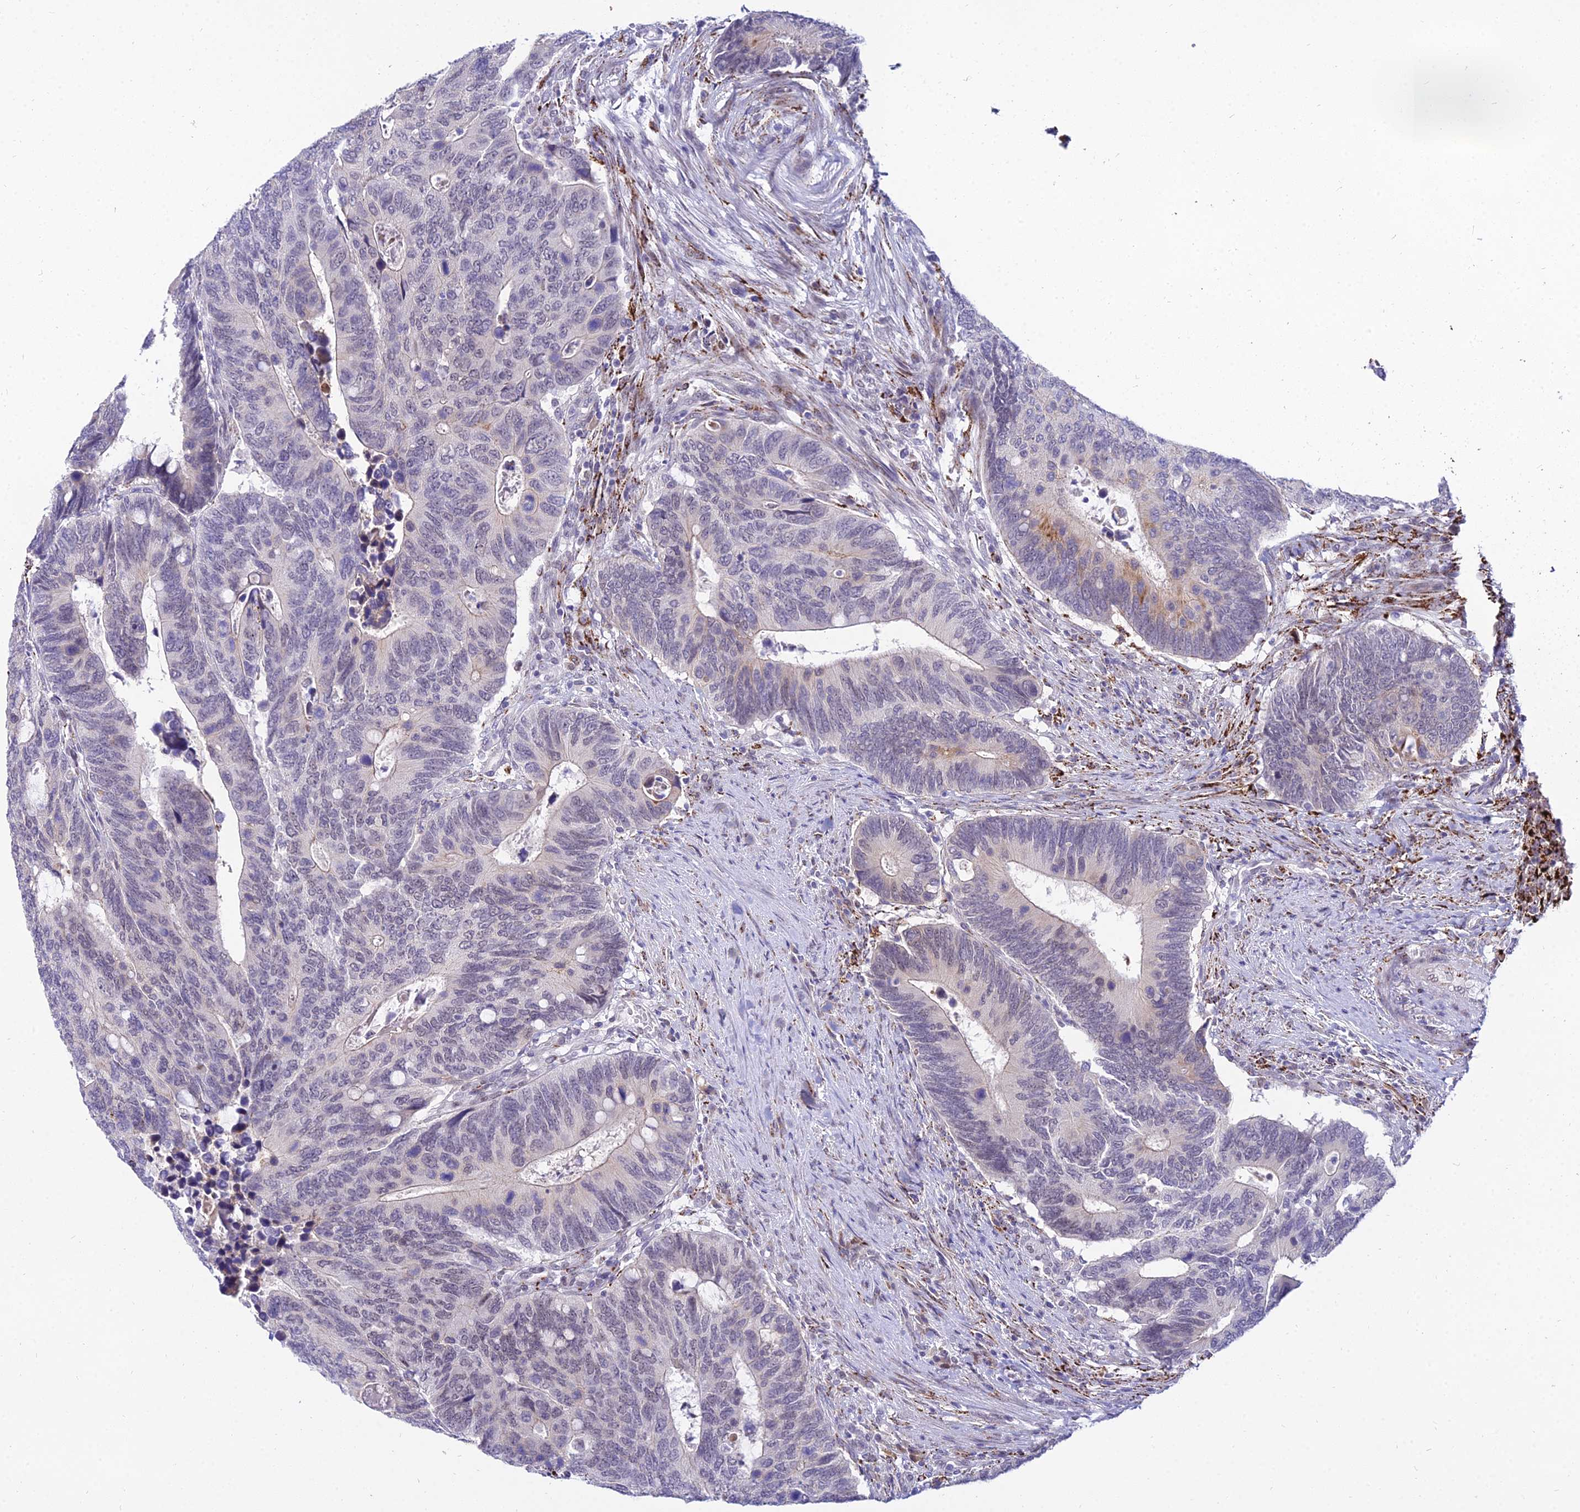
{"staining": {"intensity": "negative", "quantity": "none", "location": "none"}, "tissue": "colorectal cancer", "cell_type": "Tumor cells", "image_type": "cancer", "snomed": [{"axis": "morphology", "description": "Adenocarcinoma, NOS"}, {"axis": "topography", "description": "Colon"}], "caption": "The IHC micrograph has no significant staining in tumor cells of colorectal adenocarcinoma tissue.", "gene": "C6orf163", "patient": {"sex": "male", "age": 87}}